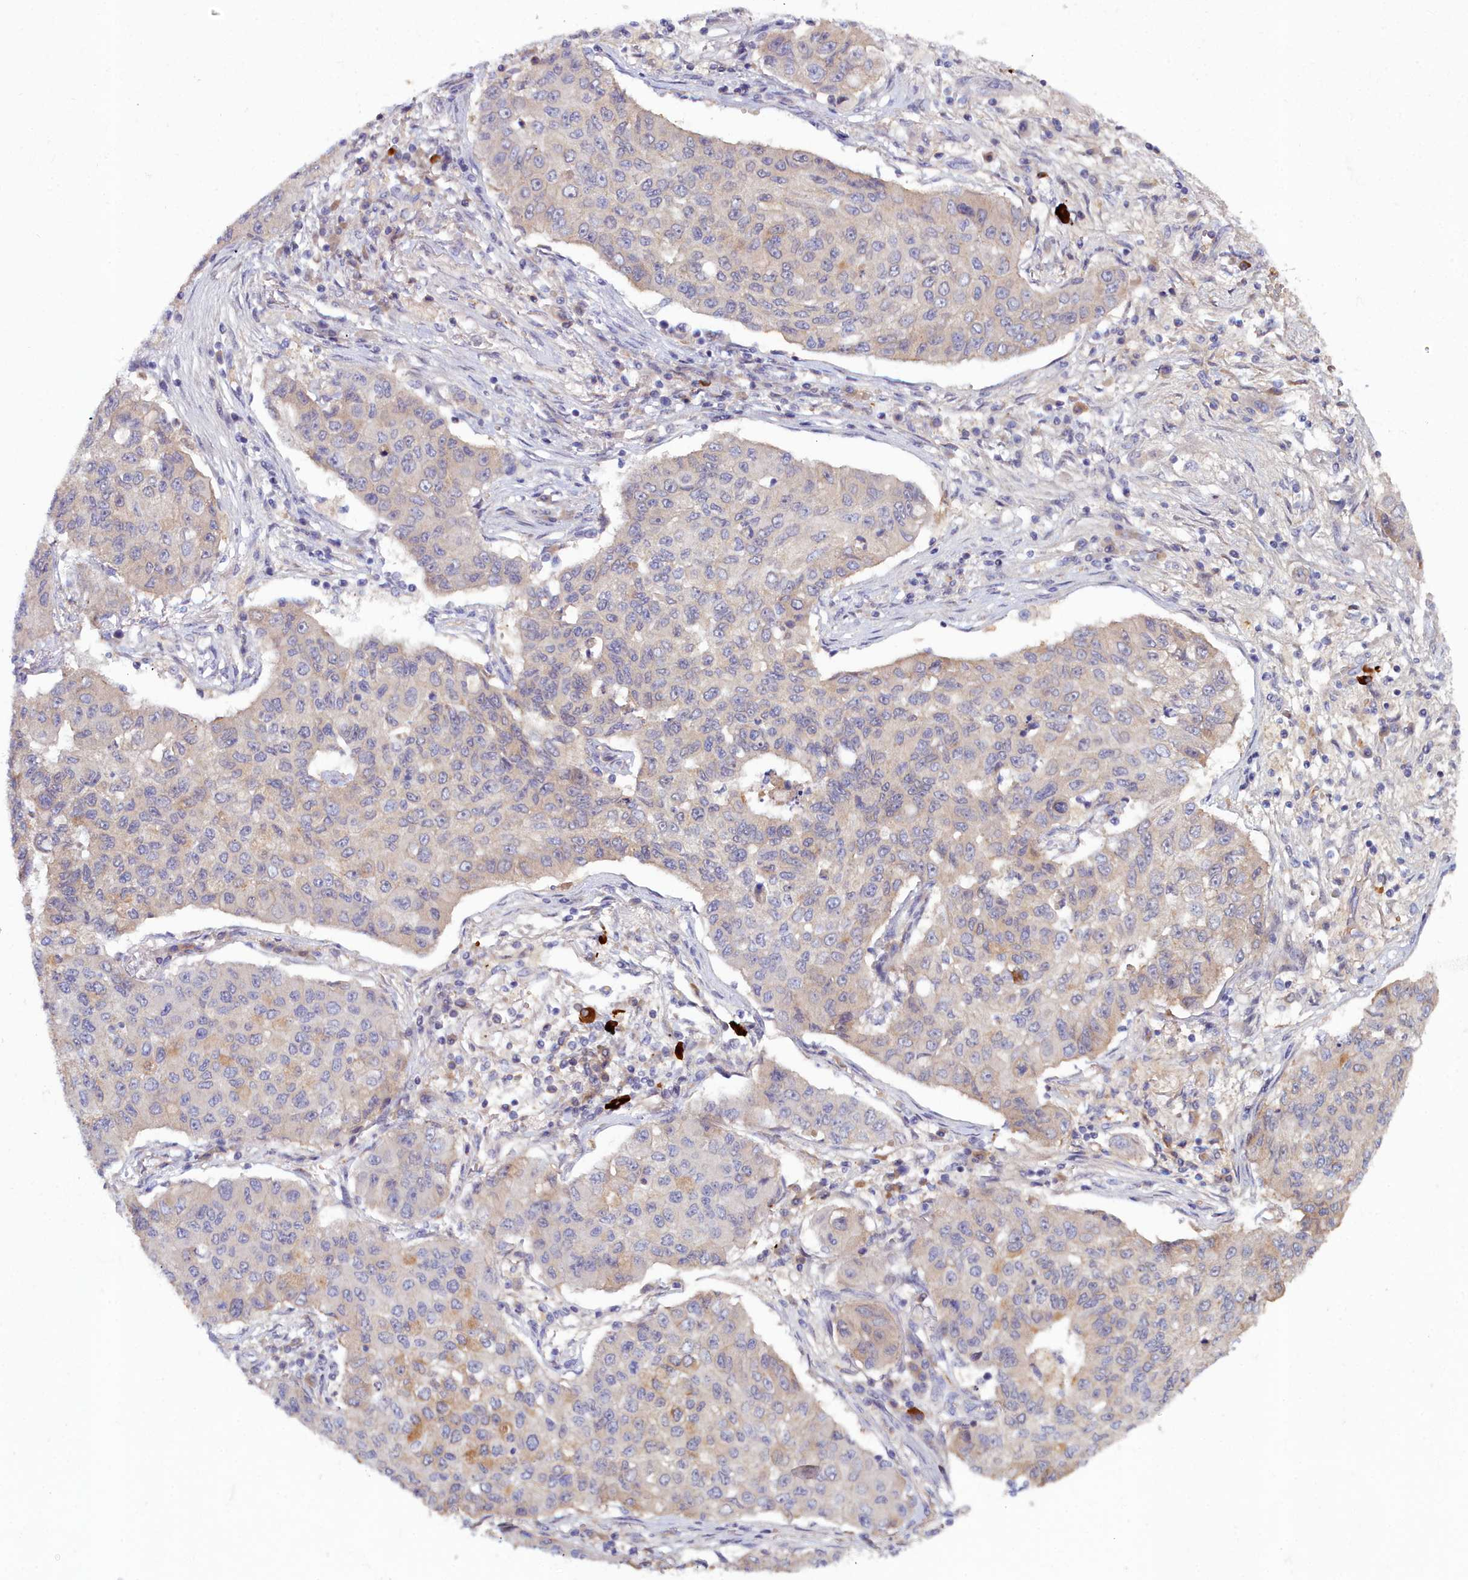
{"staining": {"intensity": "negative", "quantity": "none", "location": "none"}, "tissue": "lung cancer", "cell_type": "Tumor cells", "image_type": "cancer", "snomed": [{"axis": "morphology", "description": "Squamous cell carcinoma, NOS"}, {"axis": "topography", "description": "Lung"}], "caption": "DAB (3,3'-diaminobenzidine) immunohistochemical staining of lung cancer exhibits no significant expression in tumor cells.", "gene": "KCTD18", "patient": {"sex": "male", "age": 74}}